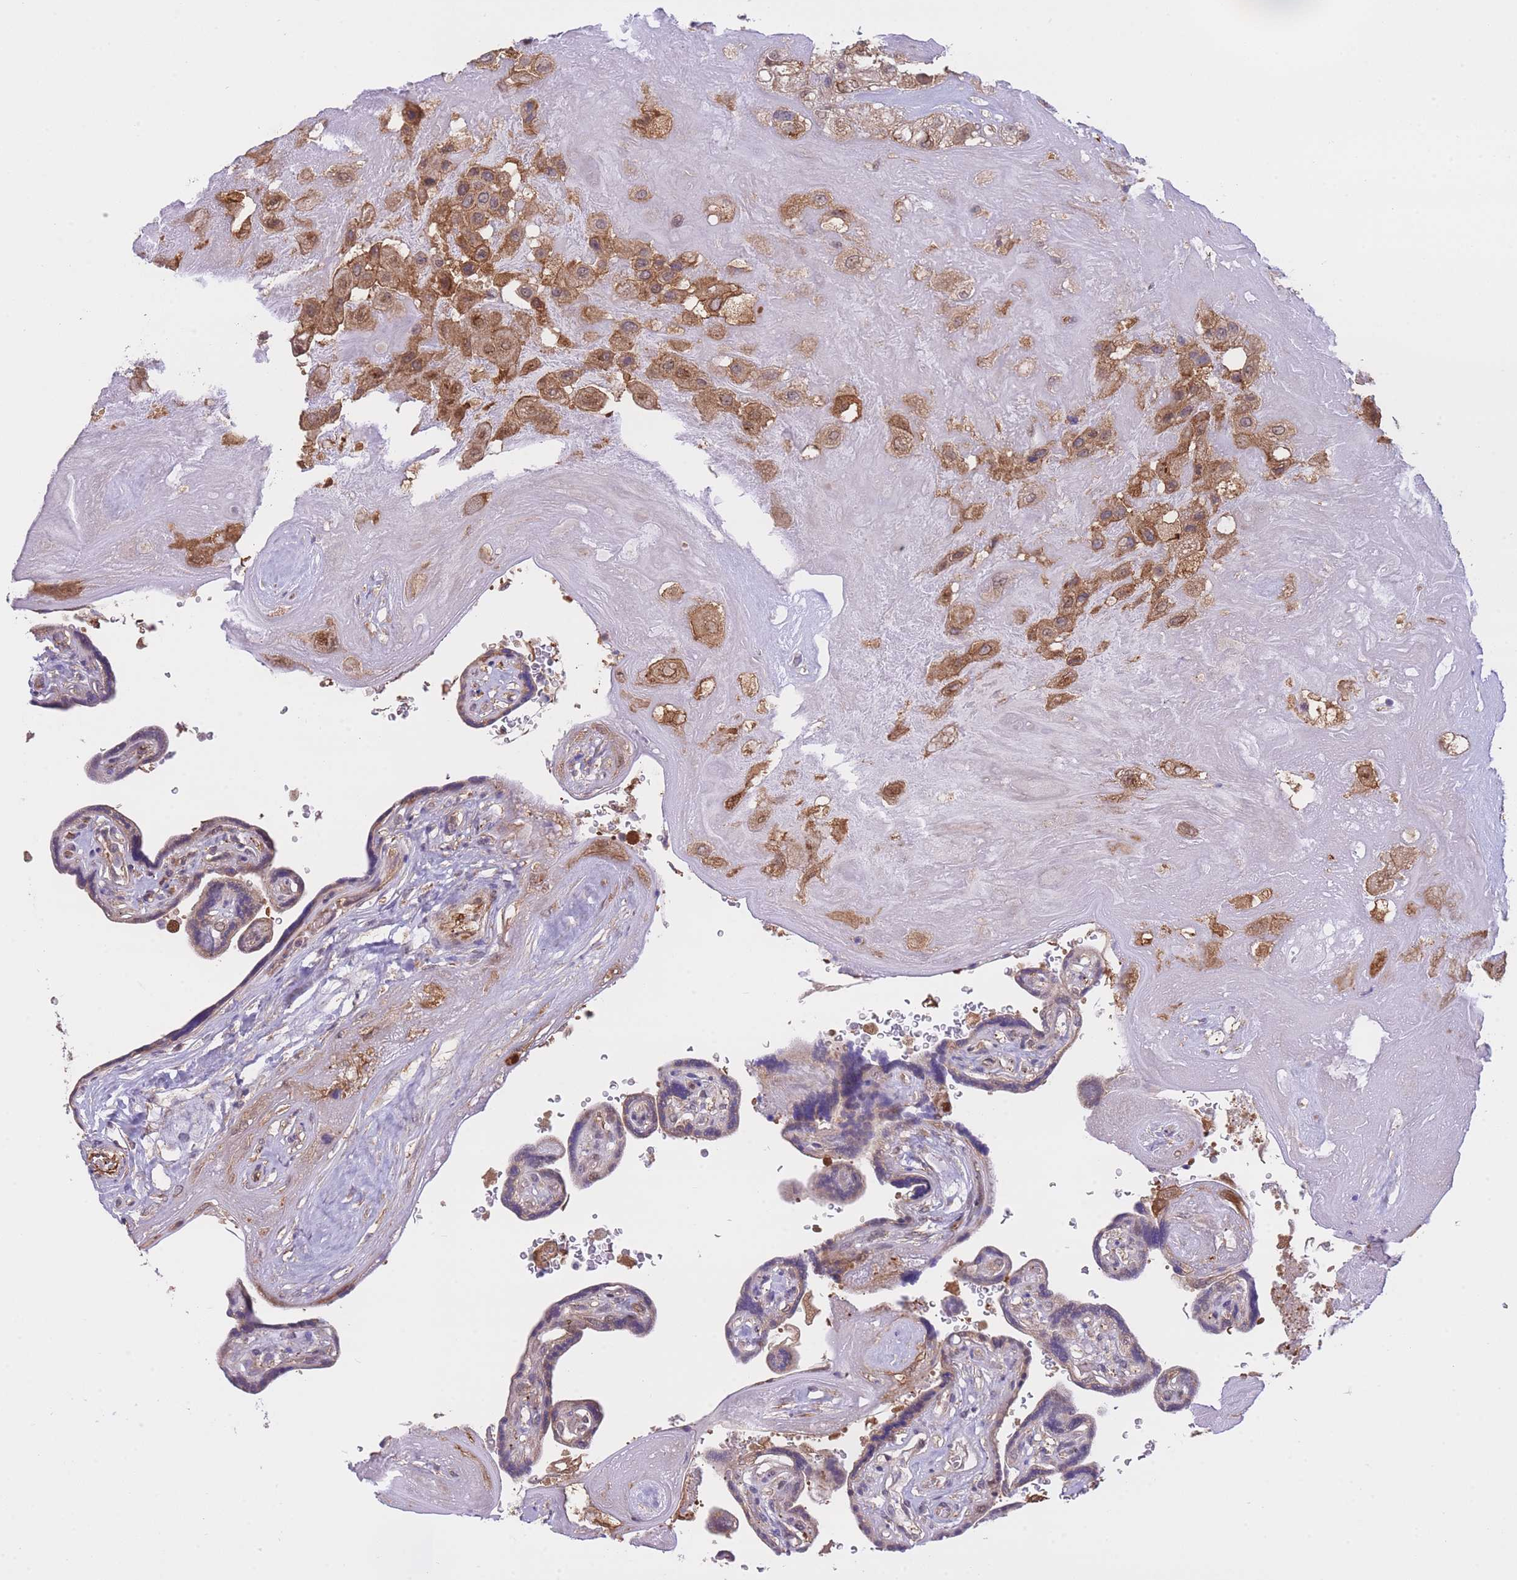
{"staining": {"intensity": "moderate", "quantity": ">75%", "location": "cytoplasmic/membranous"}, "tissue": "placenta", "cell_type": "Decidual cells", "image_type": "normal", "snomed": [{"axis": "morphology", "description": "Normal tissue, NOS"}, {"axis": "topography", "description": "Placenta"}], "caption": "This image demonstrates IHC staining of normal human placenta, with medium moderate cytoplasmic/membranous expression in approximately >75% of decidual cells.", "gene": "EXOSC8", "patient": {"sex": "female", "age": 32}}